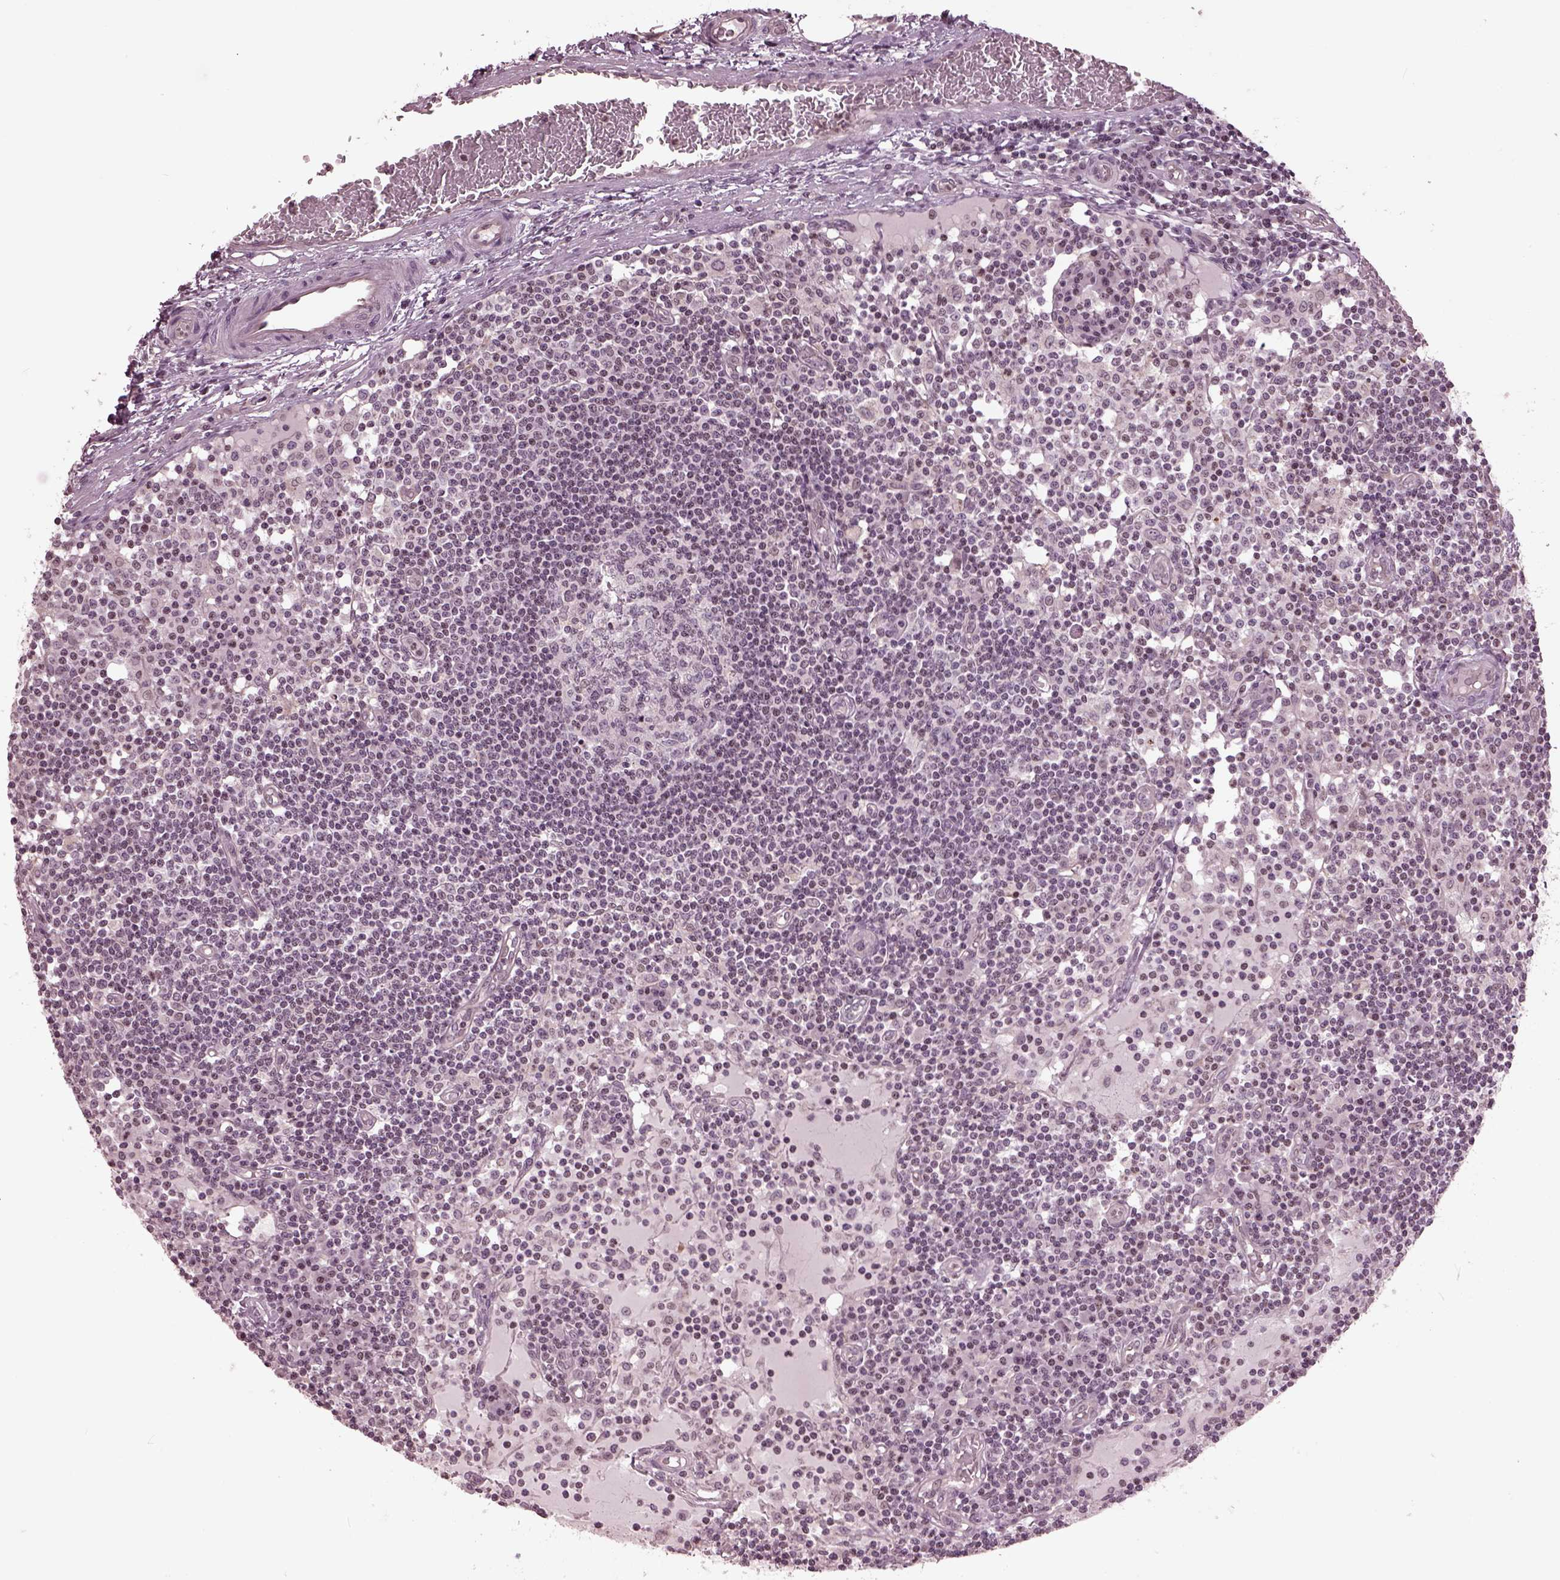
{"staining": {"intensity": "negative", "quantity": "none", "location": "none"}, "tissue": "lymph node", "cell_type": "Germinal center cells", "image_type": "normal", "snomed": [{"axis": "morphology", "description": "Normal tissue, NOS"}, {"axis": "topography", "description": "Lymph node"}], "caption": "Immunohistochemistry (IHC) image of unremarkable human lymph node stained for a protein (brown), which reveals no staining in germinal center cells. Nuclei are stained in blue.", "gene": "GAL", "patient": {"sex": "female", "age": 72}}